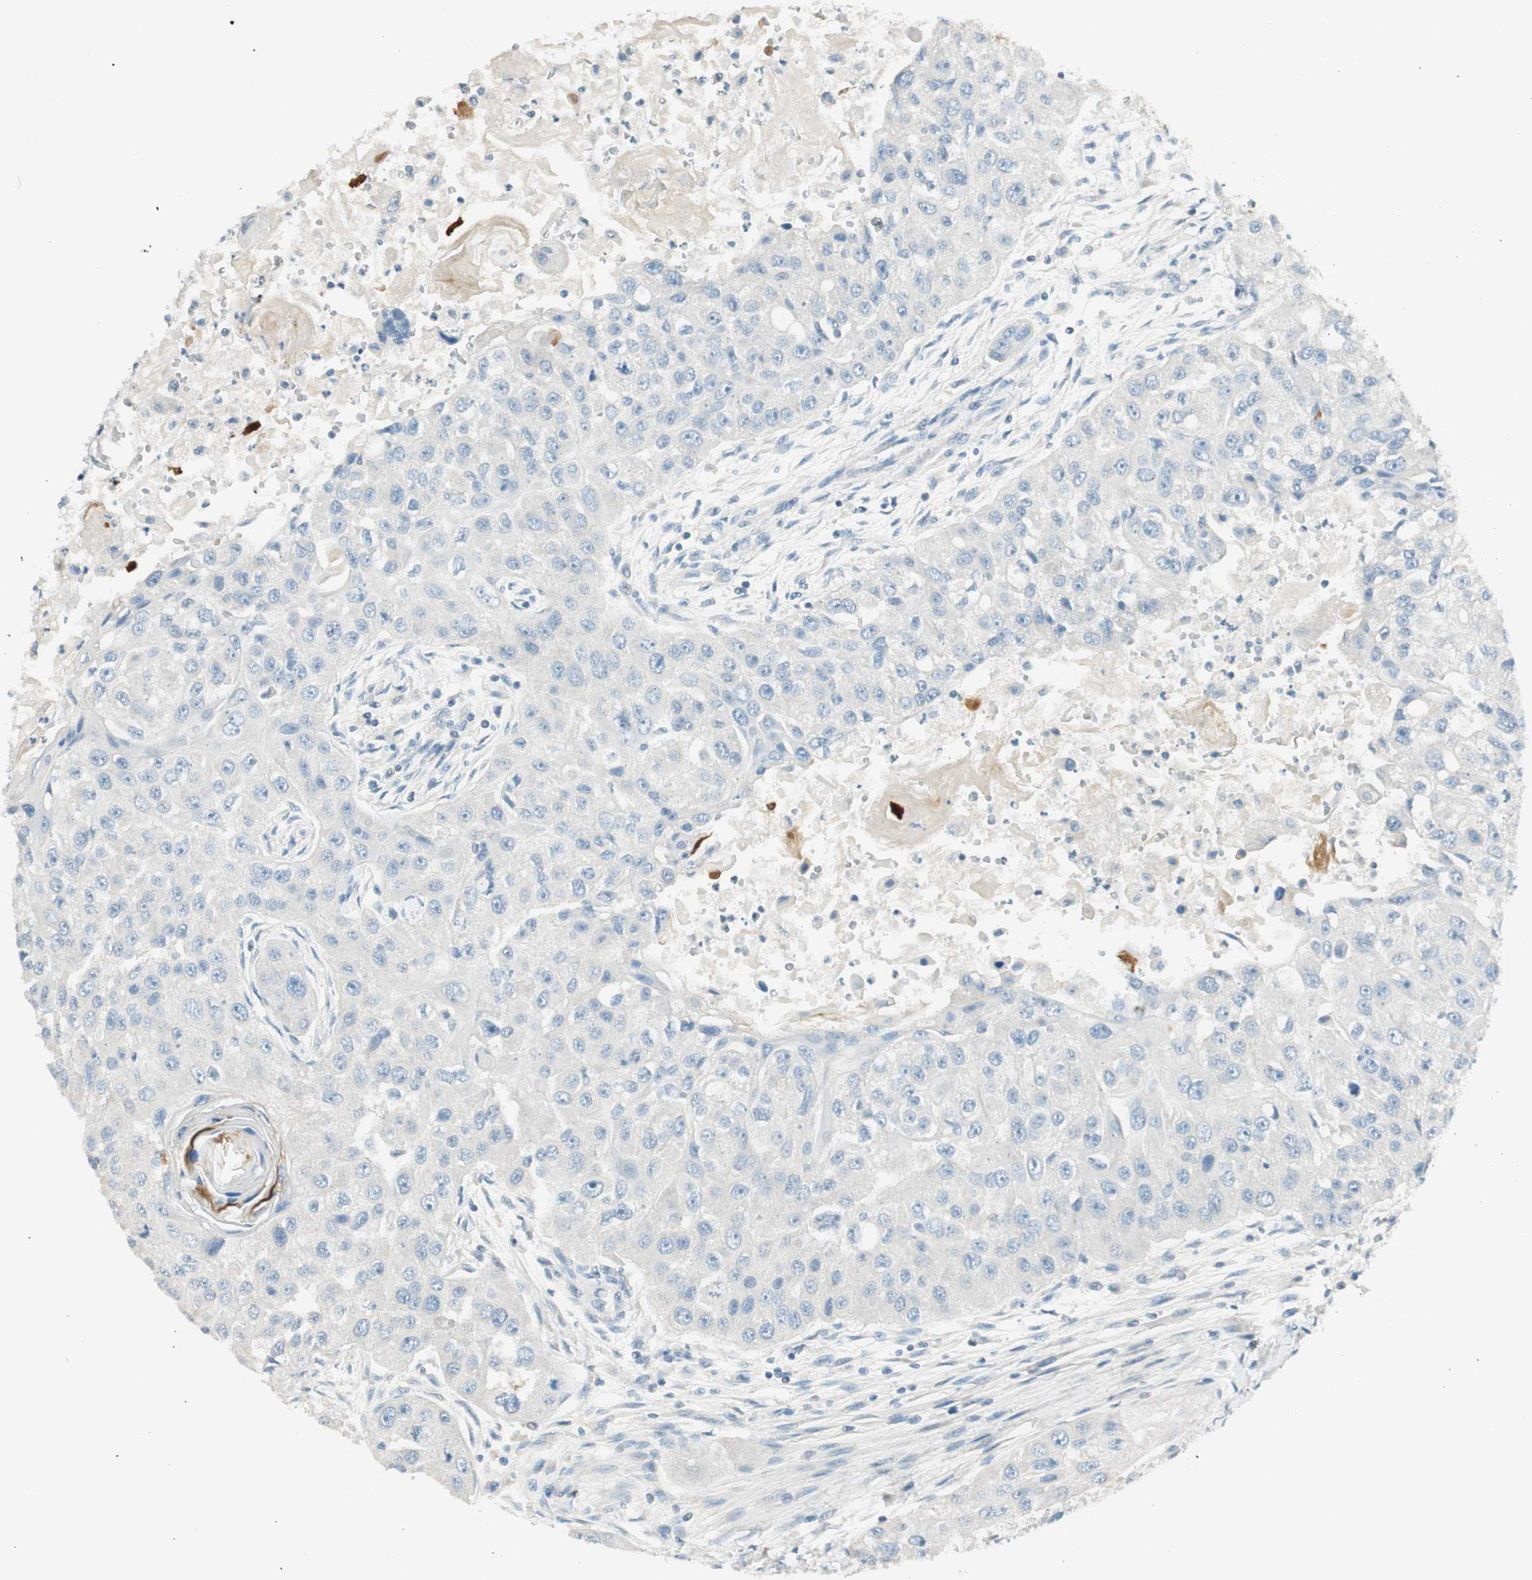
{"staining": {"intensity": "negative", "quantity": "none", "location": "none"}, "tissue": "head and neck cancer", "cell_type": "Tumor cells", "image_type": "cancer", "snomed": [{"axis": "morphology", "description": "Normal tissue, NOS"}, {"axis": "morphology", "description": "Squamous cell carcinoma, NOS"}, {"axis": "topography", "description": "Skeletal muscle"}, {"axis": "topography", "description": "Head-Neck"}], "caption": "Protein analysis of head and neck cancer (squamous cell carcinoma) exhibits no significant positivity in tumor cells.", "gene": "TACR3", "patient": {"sex": "male", "age": 51}}